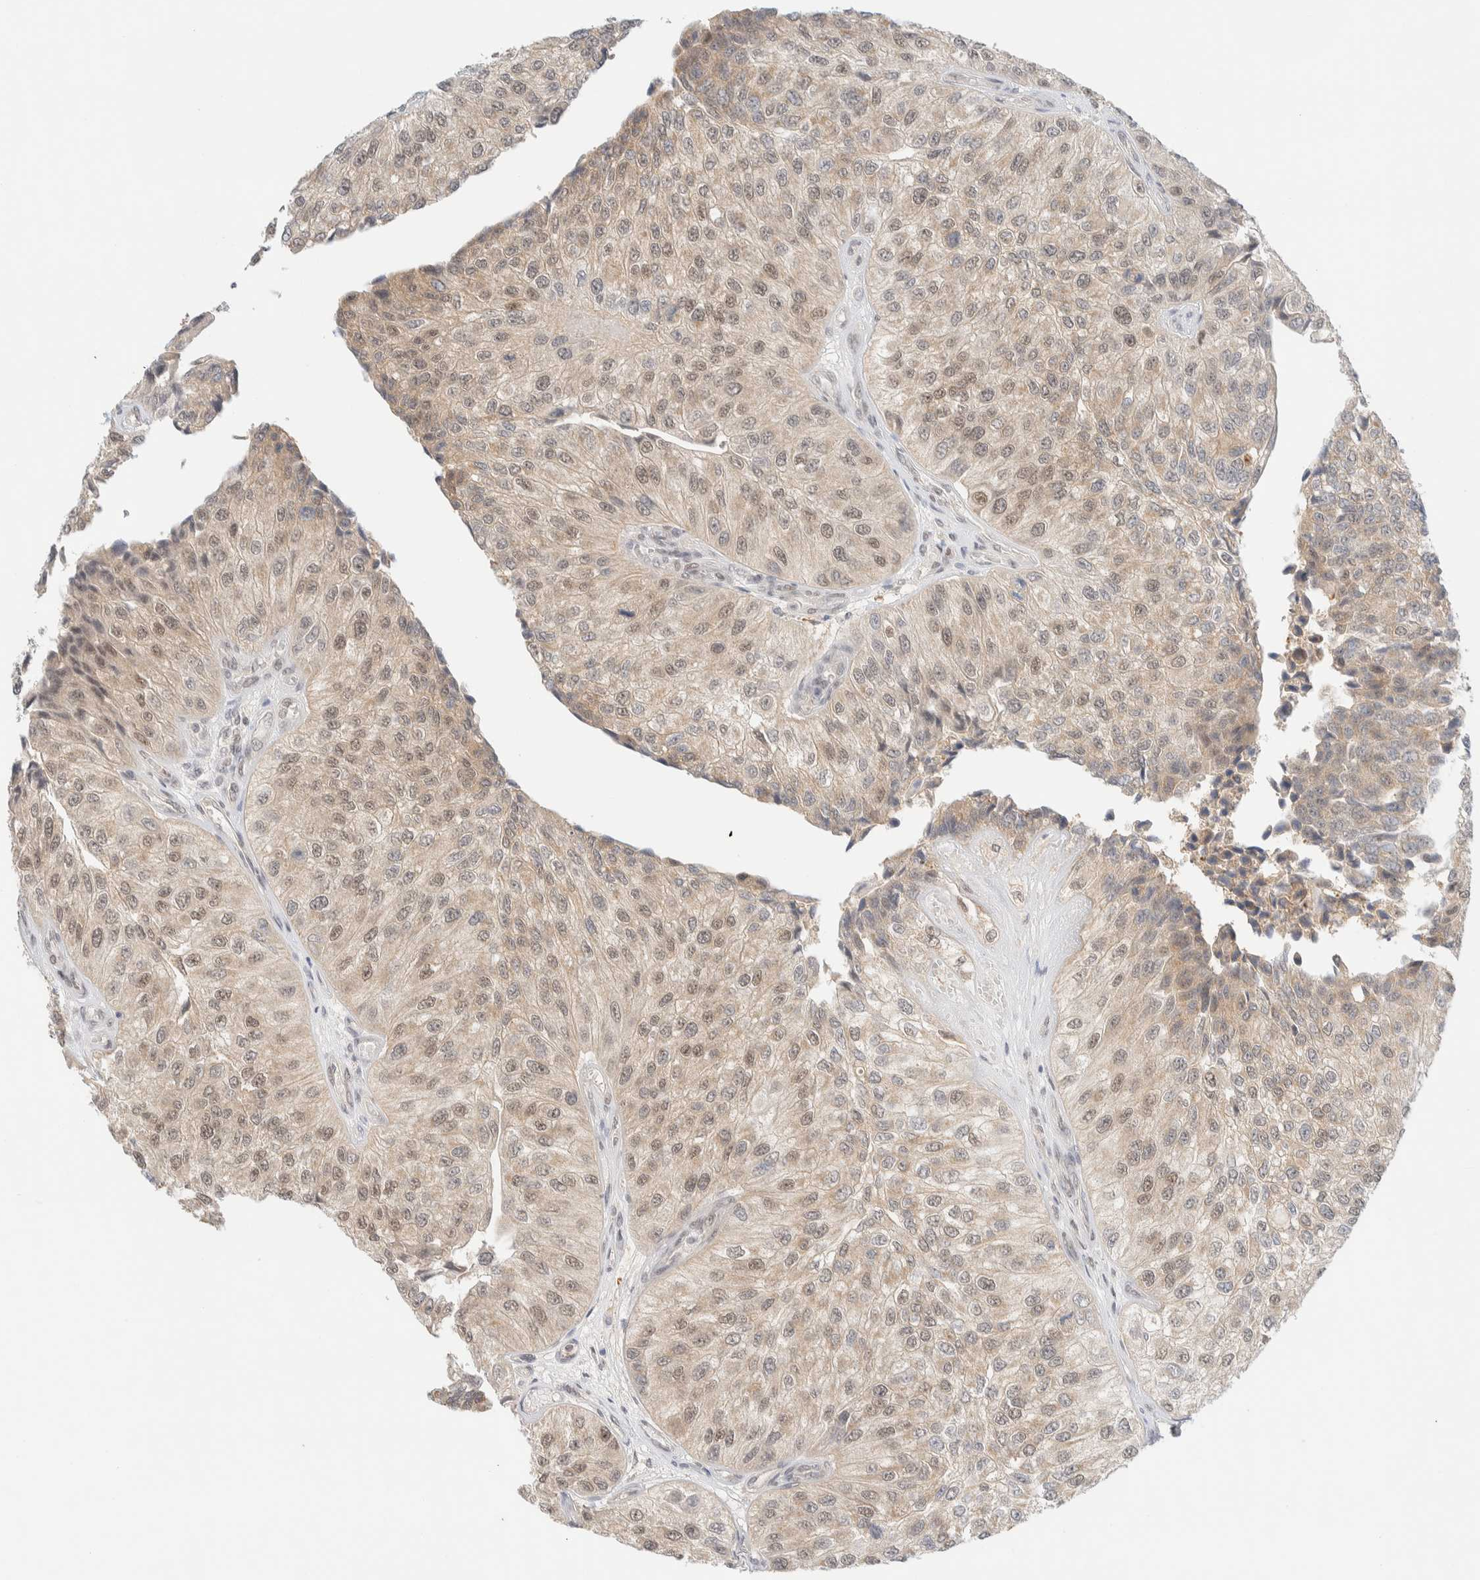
{"staining": {"intensity": "weak", "quantity": "25%-75%", "location": "cytoplasmic/membranous,nuclear"}, "tissue": "urothelial cancer", "cell_type": "Tumor cells", "image_type": "cancer", "snomed": [{"axis": "morphology", "description": "Urothelial carcinoma, High grade"}, {"axis": "topography", "description": "Kidney"}, {"axis": "topography", "description": "Urinary bladder"}], "caption": "Protein analysis of high-grade urothelial carcinoma tissue demonstrates weak cytoplasmic/membranous and nuclear expression in approximately 25%-75% of tumor cells.", "gene": "PYGO2", "patient": {"sex": "male", "age": 77}}